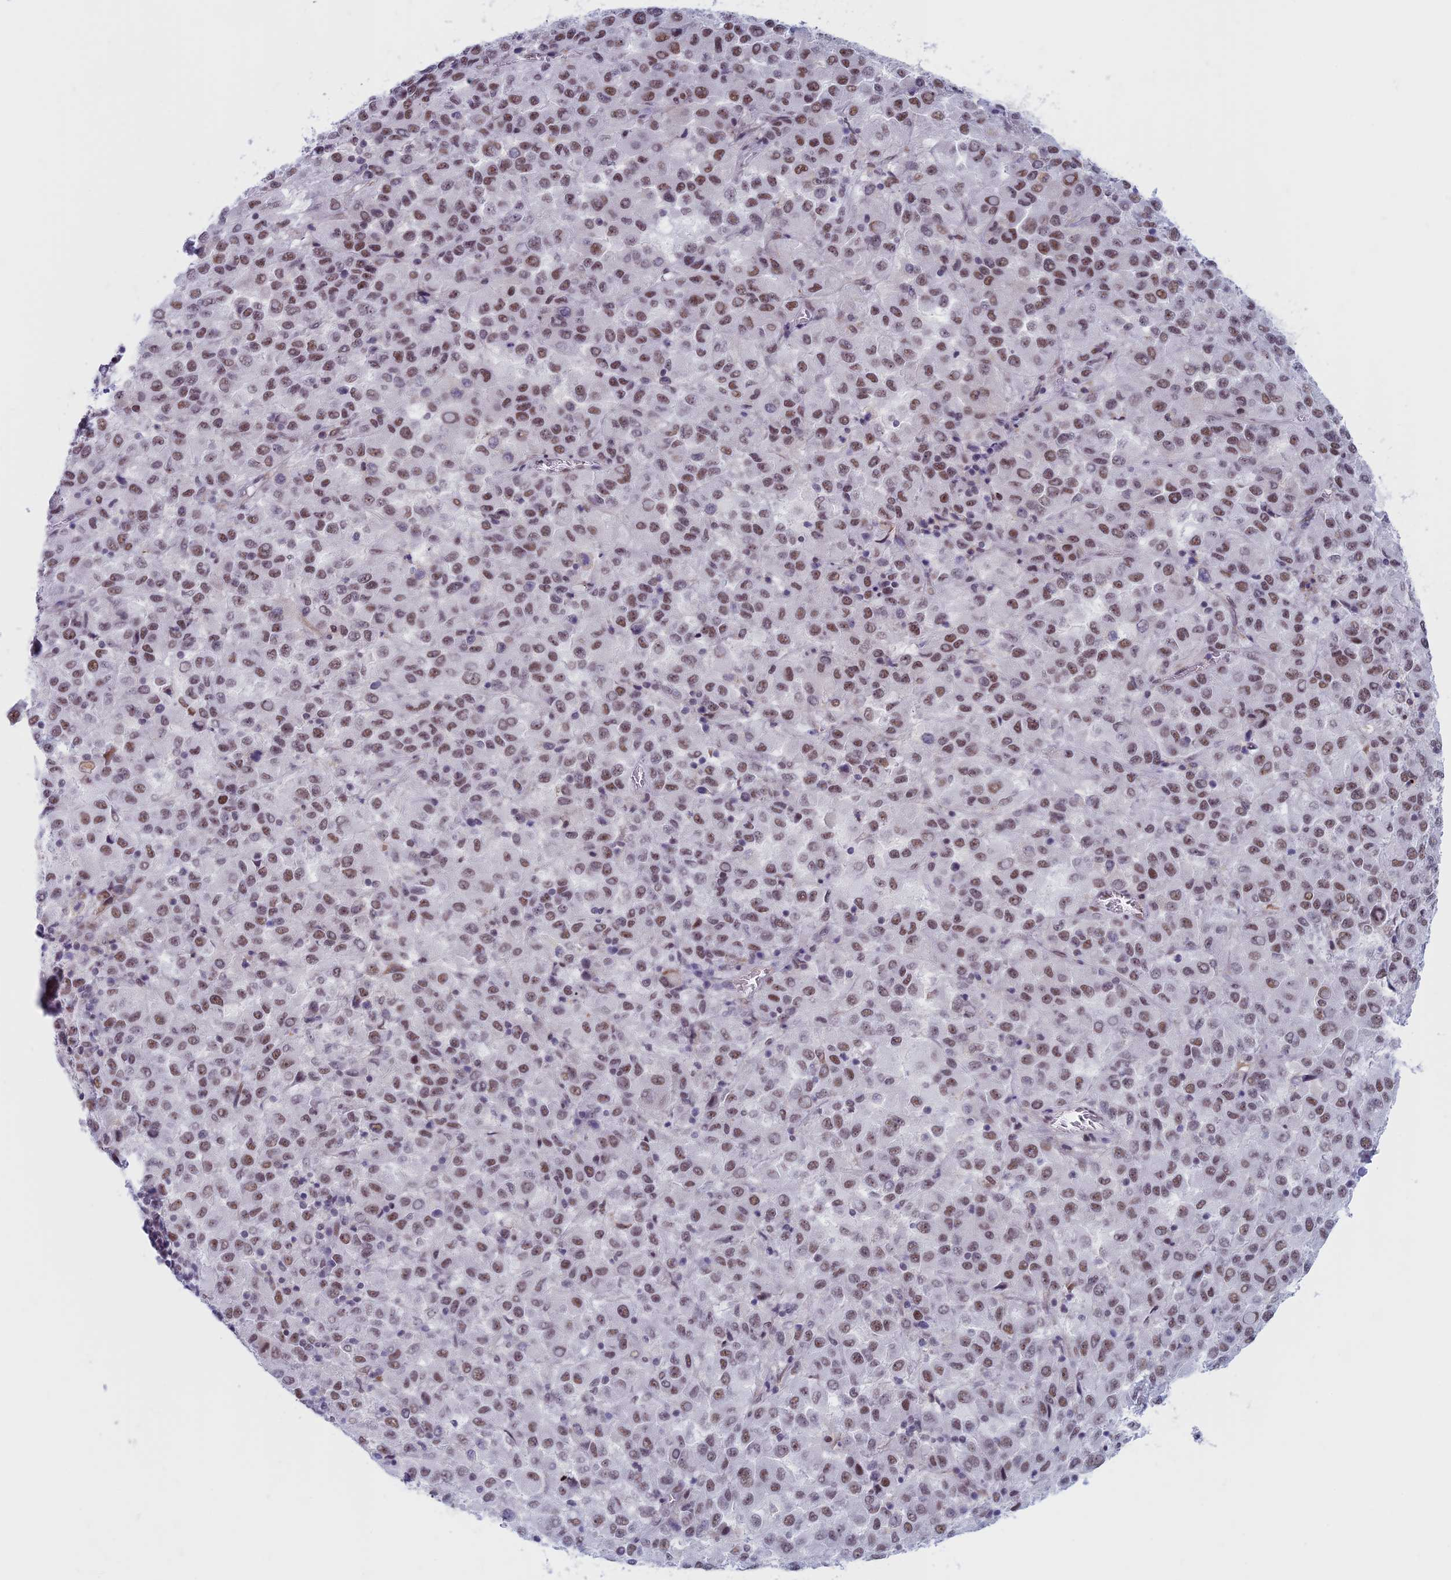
{"staining": {"intensity": "moderate", "quantity": ">75%", "location": "nuclear"}, "tissue": "melanoma", "cell_type": "Tumor cells", "image_type": "cancer", "snomed": [{"axis": "morphology", "description": "Malignant melanoma, Metastatic site"}, {"axis": "topography", "description": "Lung"}], "caption": "IHC micrograph of neoplastic tissue: malignant melanoma (metastatic site) stained using immunohistochemistry exhibits medium levels of moderate protein expression localized specifically in the nuclear of tumor cells, appearing as a nuclear brown color.", "gene": "ASH2L", "patient": {"sex": "male", "age": 64}}